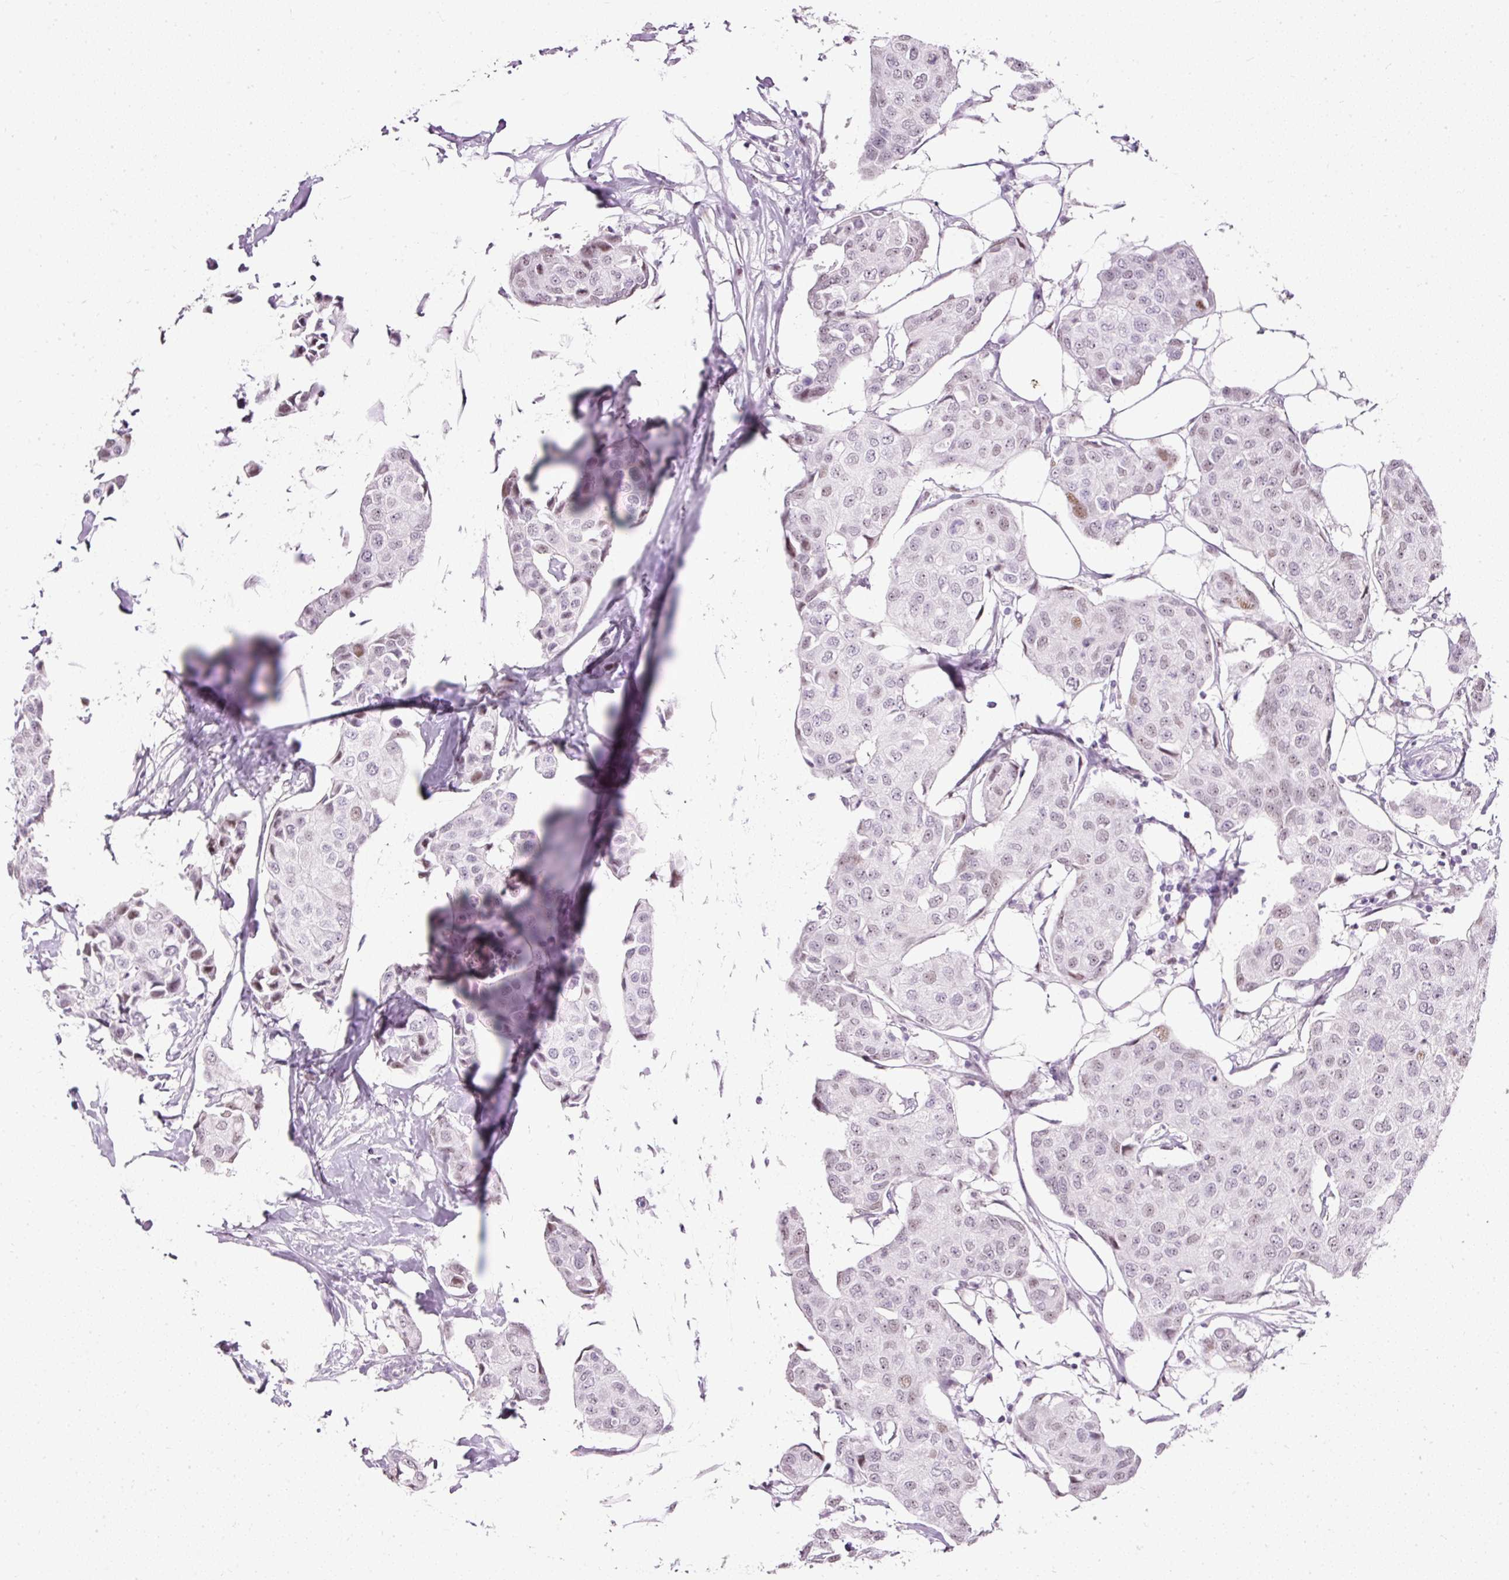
{"staining": {"intensity": "moderate", "quantity": "<25%", "location": "nuclear"}, "tissue": "breast cancer", "cell_type": "Tumor cells", "image_type": "cancer", "snomed": [{"axis": "morphology", "description": "Duct carcinoma"}, {"axis": "topography", "description": "Breast"}, {"axis": "topography", "description": "Lymph node"}], "caption": "Tumor cells exhibit low levels of moderate nuclear staining in approximately <25% of cells in breast cancer.", "gene": "PDE6B", "patient": {"sex": "female", "age": 80}}